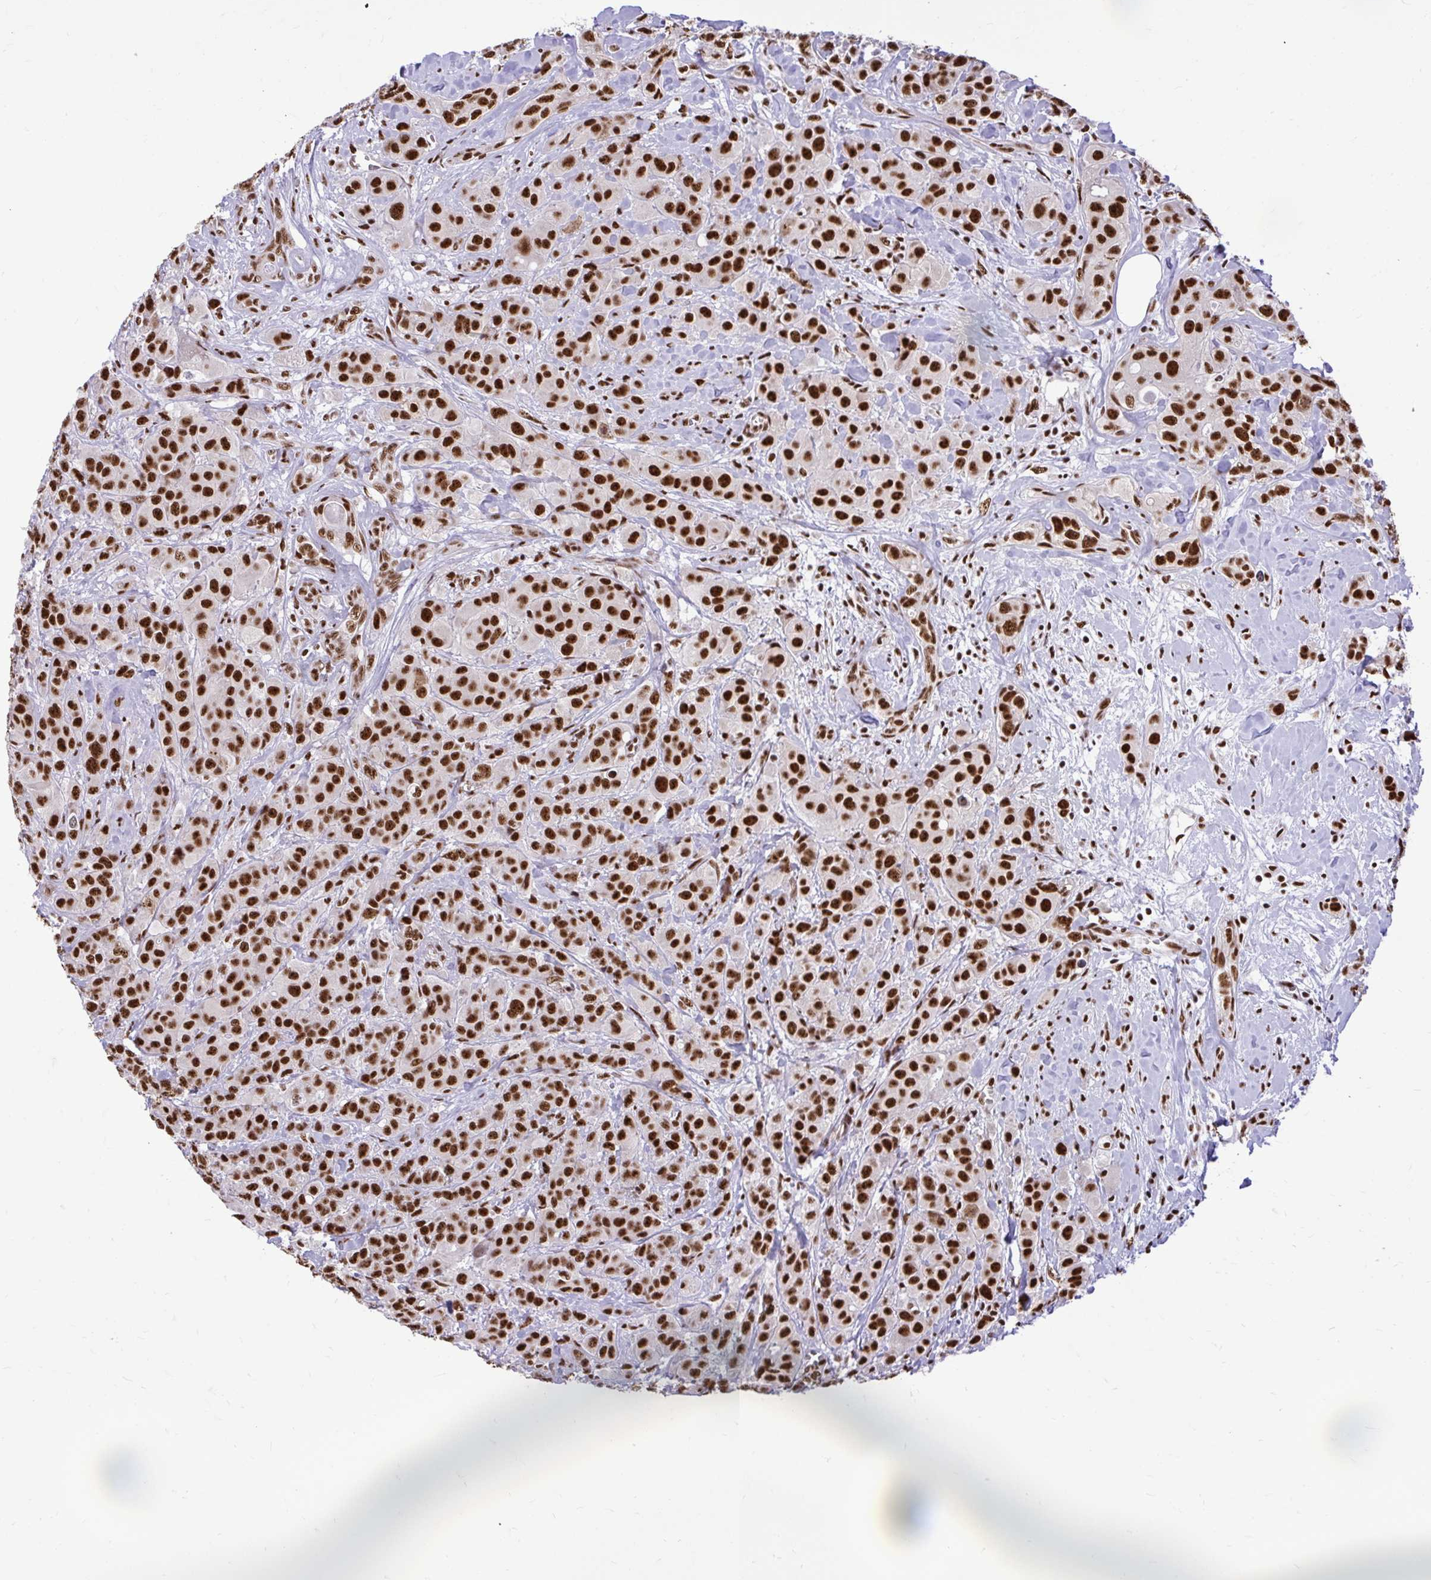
{"staining": {"intensity": "strong", "quantity": ">75%", "location": "nuclear"}, "tissue": "breast cancer", "cell_type": "Tumor cells", "image_type": "cancer", "snomed": [{"axis": "morphology", "description": "Normal tissue, NOS"}, {"axis": "morphology", "description": "Duct carcinoma"}, {"axis": "topography", "description": "Breast"}], "caption": "Tumor cells exhibit strong nuclear expression in approximately >75% of cells in breast cancer.", "gene": "PRPF19", "patient": {"sex": "female", "age": 43}}